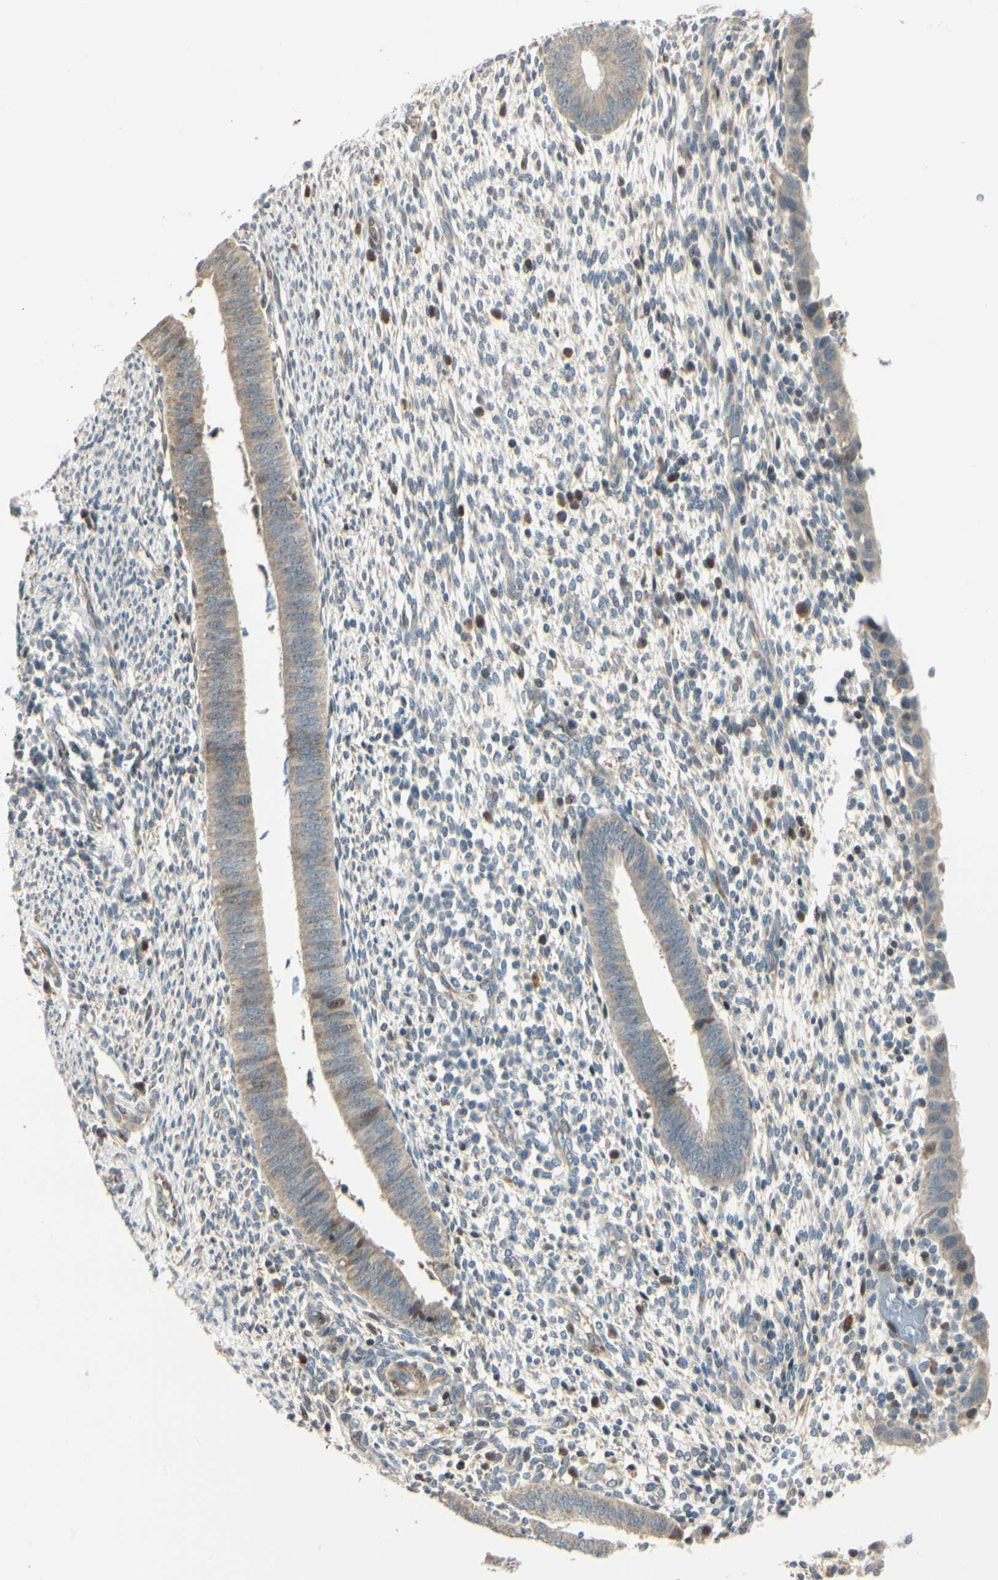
{"staining": {"intensity": "moderate", "quantity": "<25%", "location": "cytoplasmic/membranous"}, "tissue": "endometrium", "cell_type": "Cells in endometrial stroma", "image_type": "normal", "snomed": [{"axis": "morphology", "description": "Normal tissue, NOS"}, {"axis": "topography", "description": "Endometrium"}], "caption": "Immunohistochemistry (DAB) staining of unremarkable human endometrium exhibits moderate cytoplasmic/membranous protein staining in about <25% of cells in endometrial stroma. (IHC, brightfield microscopy, high magnification).", "gene": "P4HA3", "patient": {"sex": "female", "age": 35}}